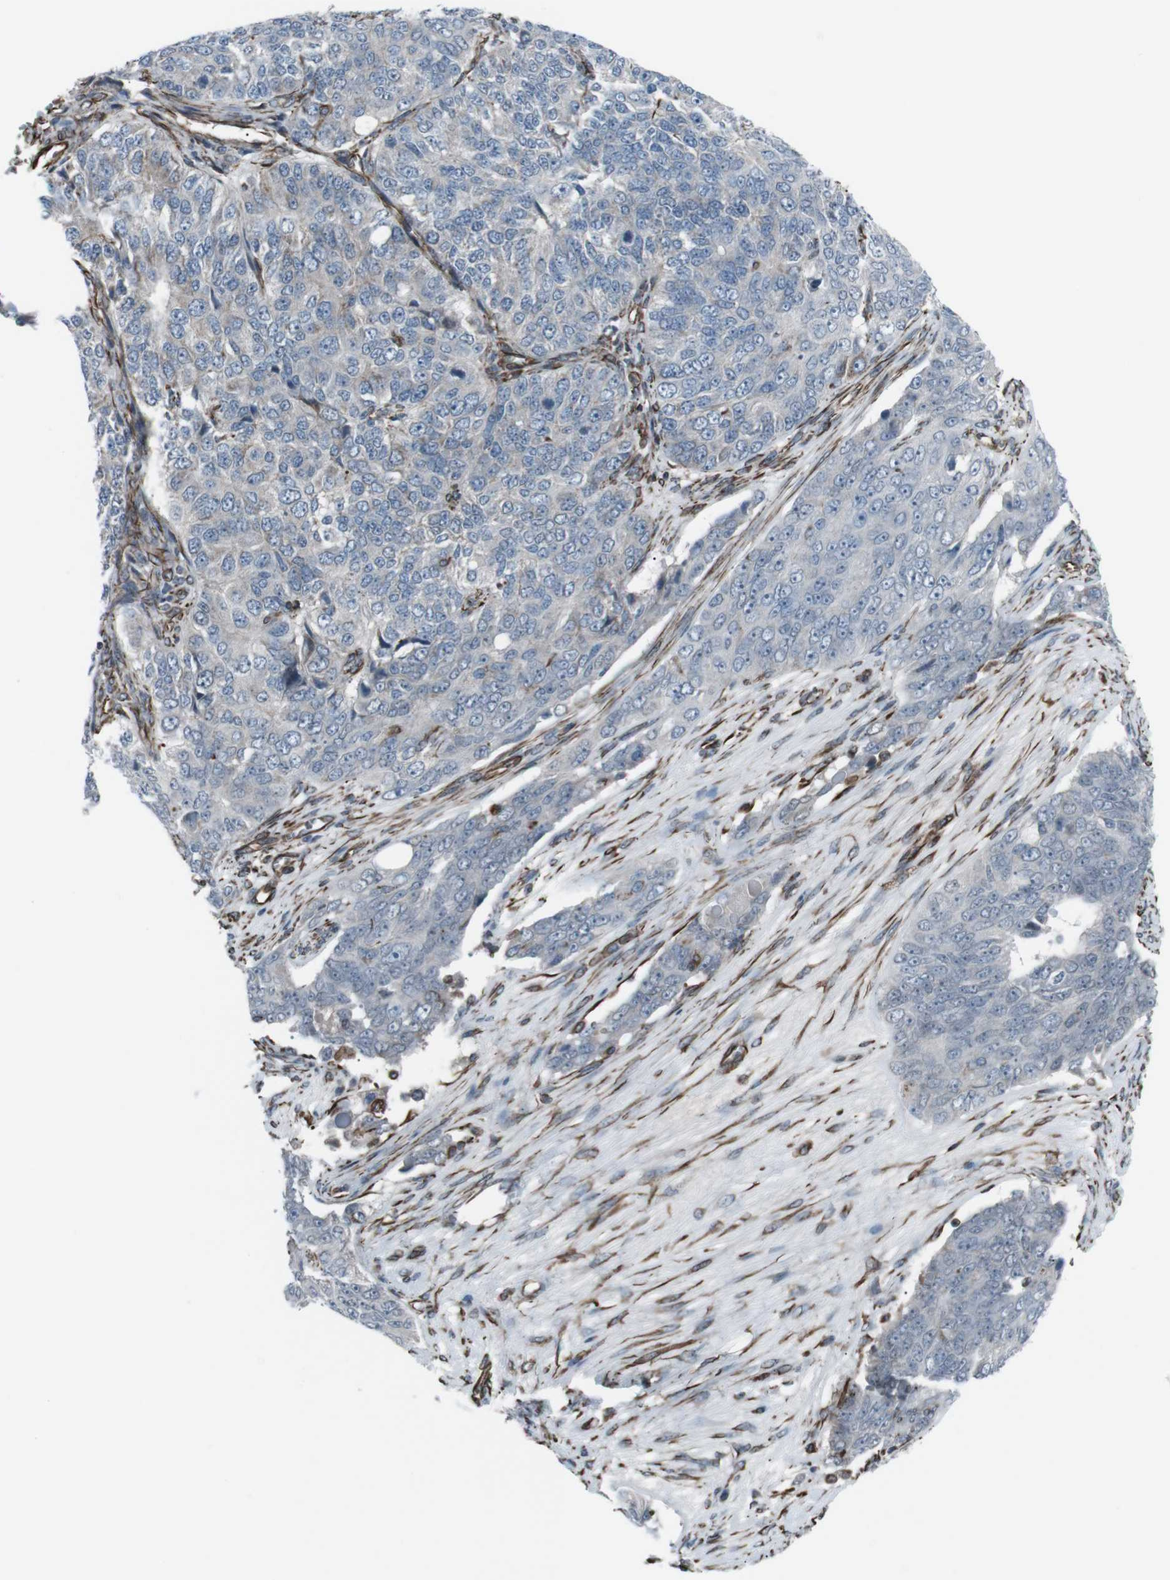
{"staining": {"intensity": "weak", "quantity": "<25%", "location": "cytoplasmic/membranous"}, "tissue": "ovarian cancer", "cell_type": "Tumor cells", "image_type": "cancer", "snomed": [{"axis": "morphology", "description": "Carcinoma, endometroid"}, {"axis": "topography", "description": "Ovary"}], "caption": "Immunohistochemical staining of ovarian cancer (endometroid carcinoma) exhibits no significant expression in tumor cells. The staining was performed using DAB to visualize the protein expression in brown, while the nuclei were stained in blue with hematoxylin (Magnification: 20x).", "gene": "TMEM141", "patient": {"sex": "female", "age": 51}}